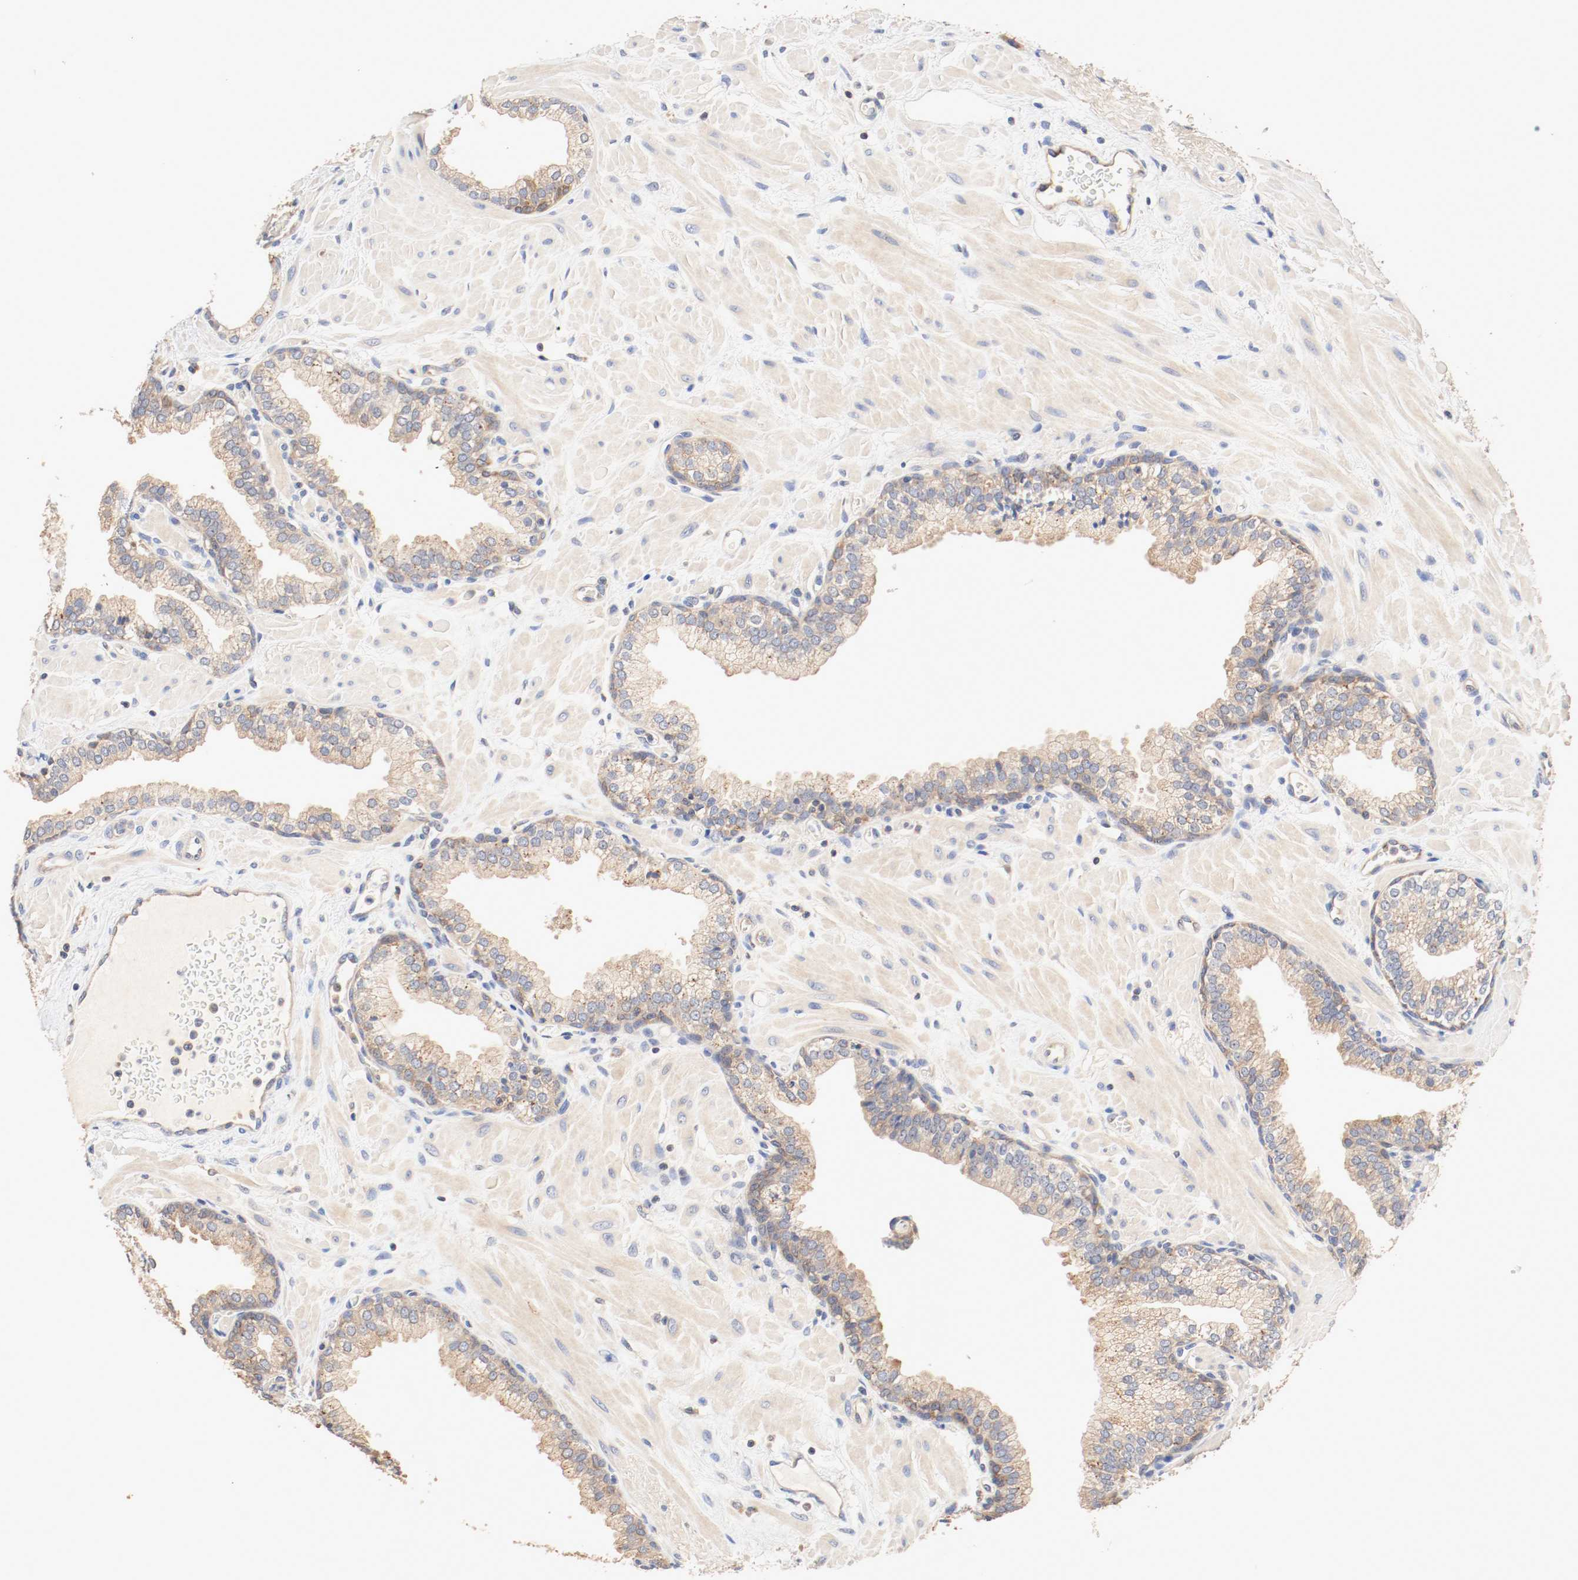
{"staining": {"intensity": "moderate", "quantity": ">75%", "location": "cytoplasmic/membranous"}, "tissue": "prostate", "cell_type": "Glandular cells", "image_type": "normal", "snomed": [{"axis": "morphology", "description": "Normal tissue, NOS"}, {"axis": "topography", "description": "Prostate"}], "caption": "A brown stain labels moderate cytoplasmic/membranous staining of a protein in glandular cells of normal prostate.", "gene": "GIT1", "patient": {"sex": "male", "age": 60}}